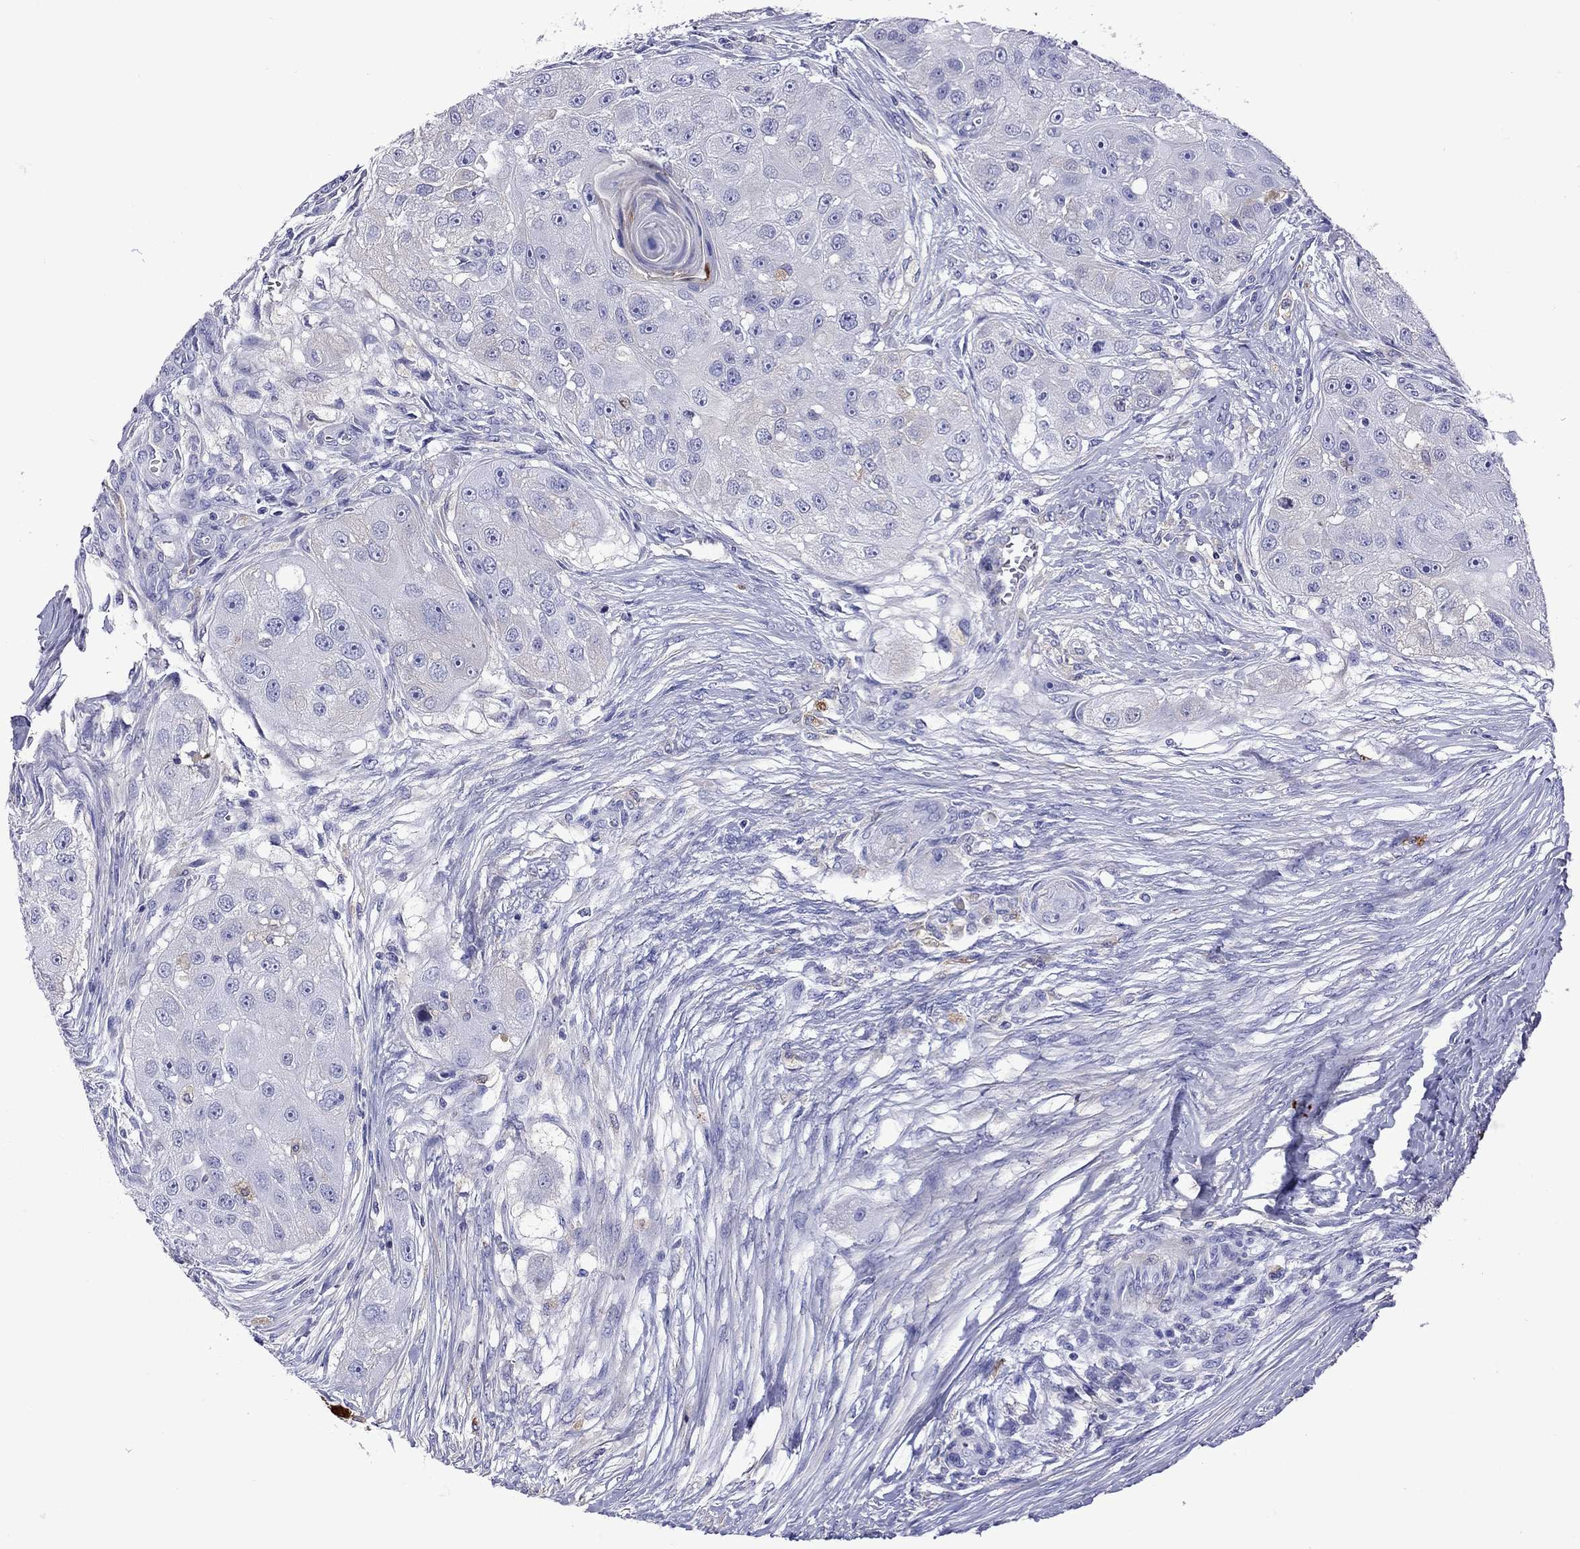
{"staining": {"intensity": "negative", "quantity": "none", "location": "none"}, "tissue": "head and neck cancer", "cell_type": "Tumor cells", "image_type": "cancer", "snomed": [{"axis": "morphology", "description": "Normal tissue, NOS"}, {"axis": "morphology", "description": "Squamous cell carcinoma, NOS"}, {"axis": "topography", "description": "Skeletal muscle"}, {"axis": "topography", "description": "Head-Neck"}], "caption": "DAB (3,3'-diaminobenzidine) immunohistochemical staining of human head and neck squamous cell carcinoma reveals no significant positivity in tumor cells.", "gene": "SERPINA3", "patient": {"sex": "male", "age": 51}}